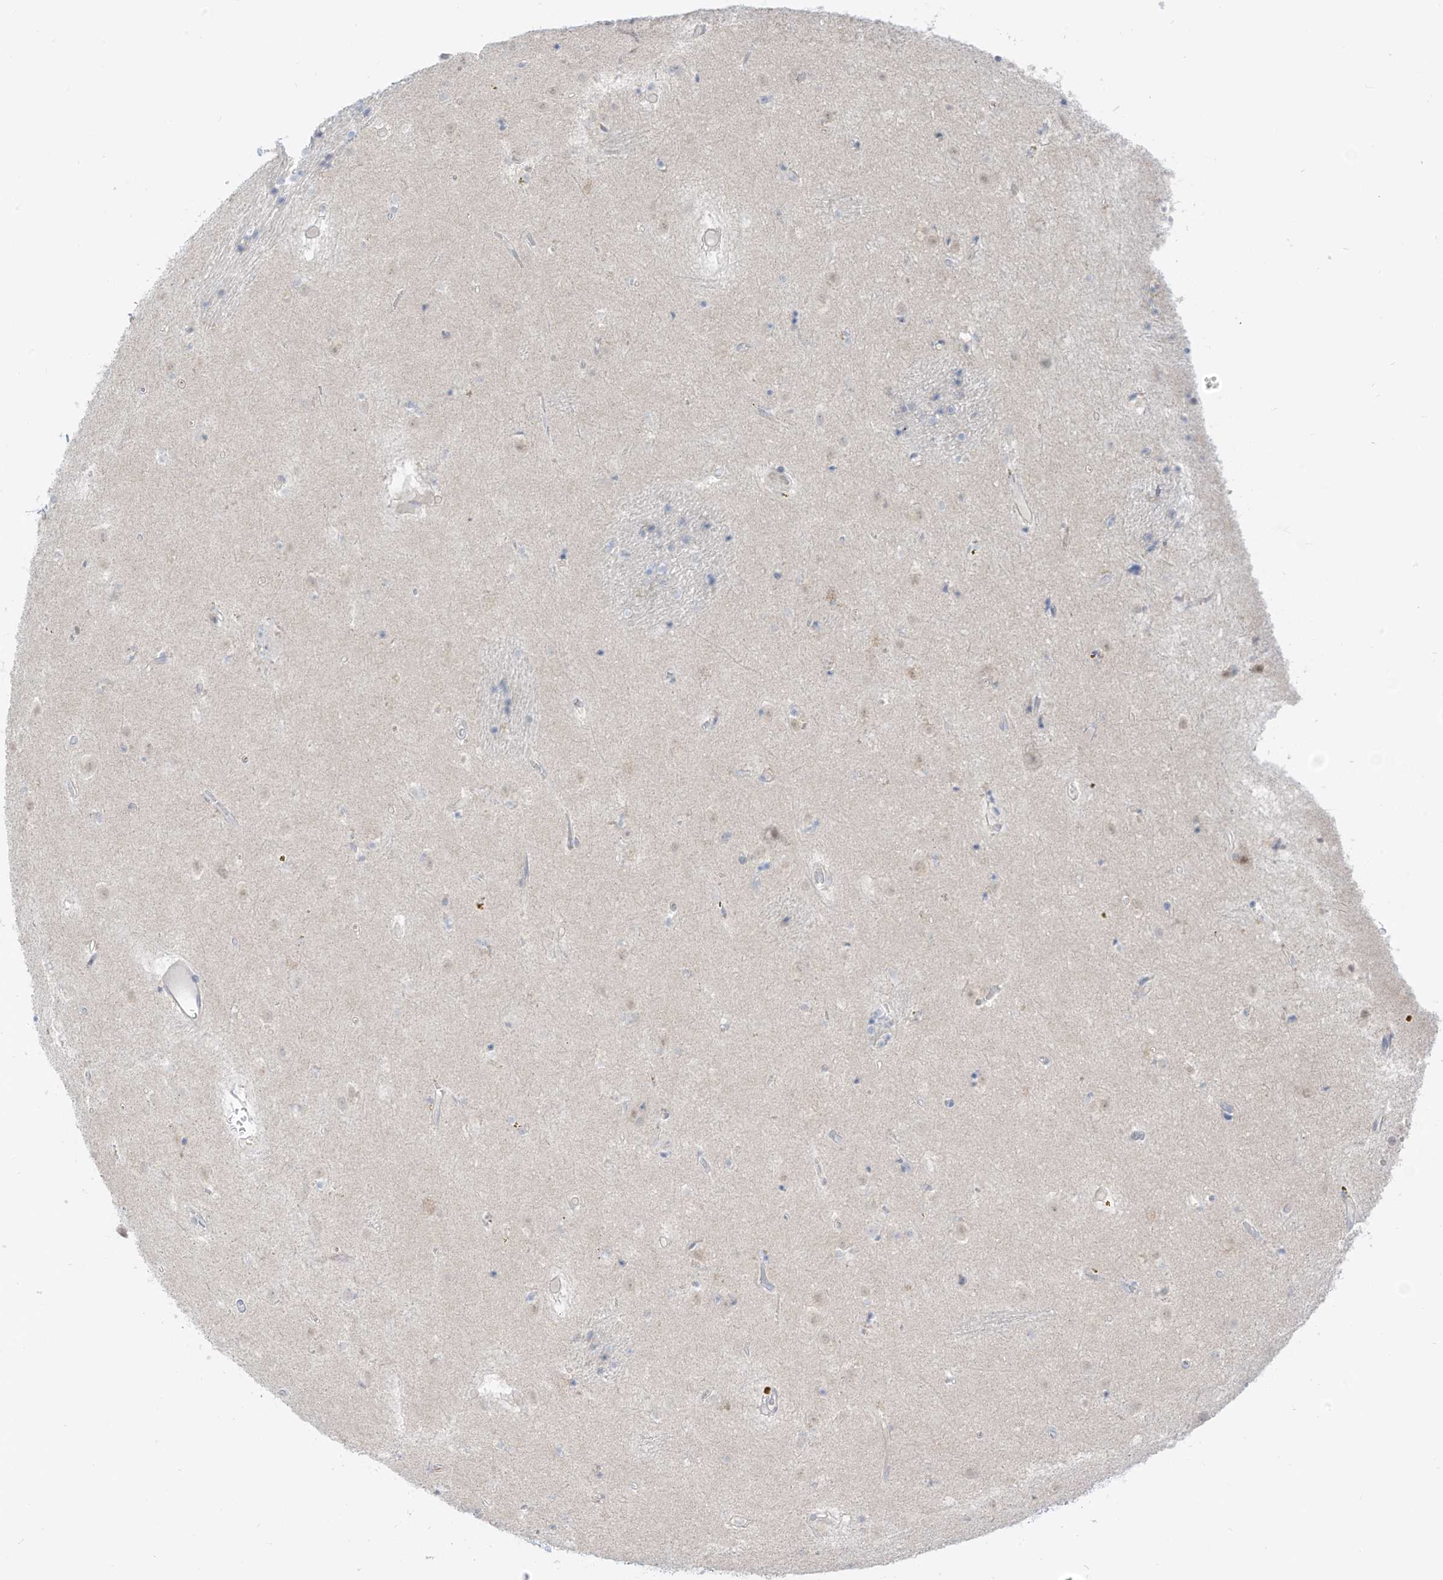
{"staining": {"intensity": "negative", "quantity": "none", "location": "none"}, "tissue": "caudate", "cell_type": "Glial cells", "image_type": "normal", "snomed": [{"axis": "morphology", "description": "Normal tissue, NOS"}, {"axis": "topography", "description": "Lateral ventricle wall"}], "caption": "Immunohistochemistry of normal human caudate demonstrates no expression in glial cells.", "gene": "OGT", "patient": {"sex": "male", "age": 70}}